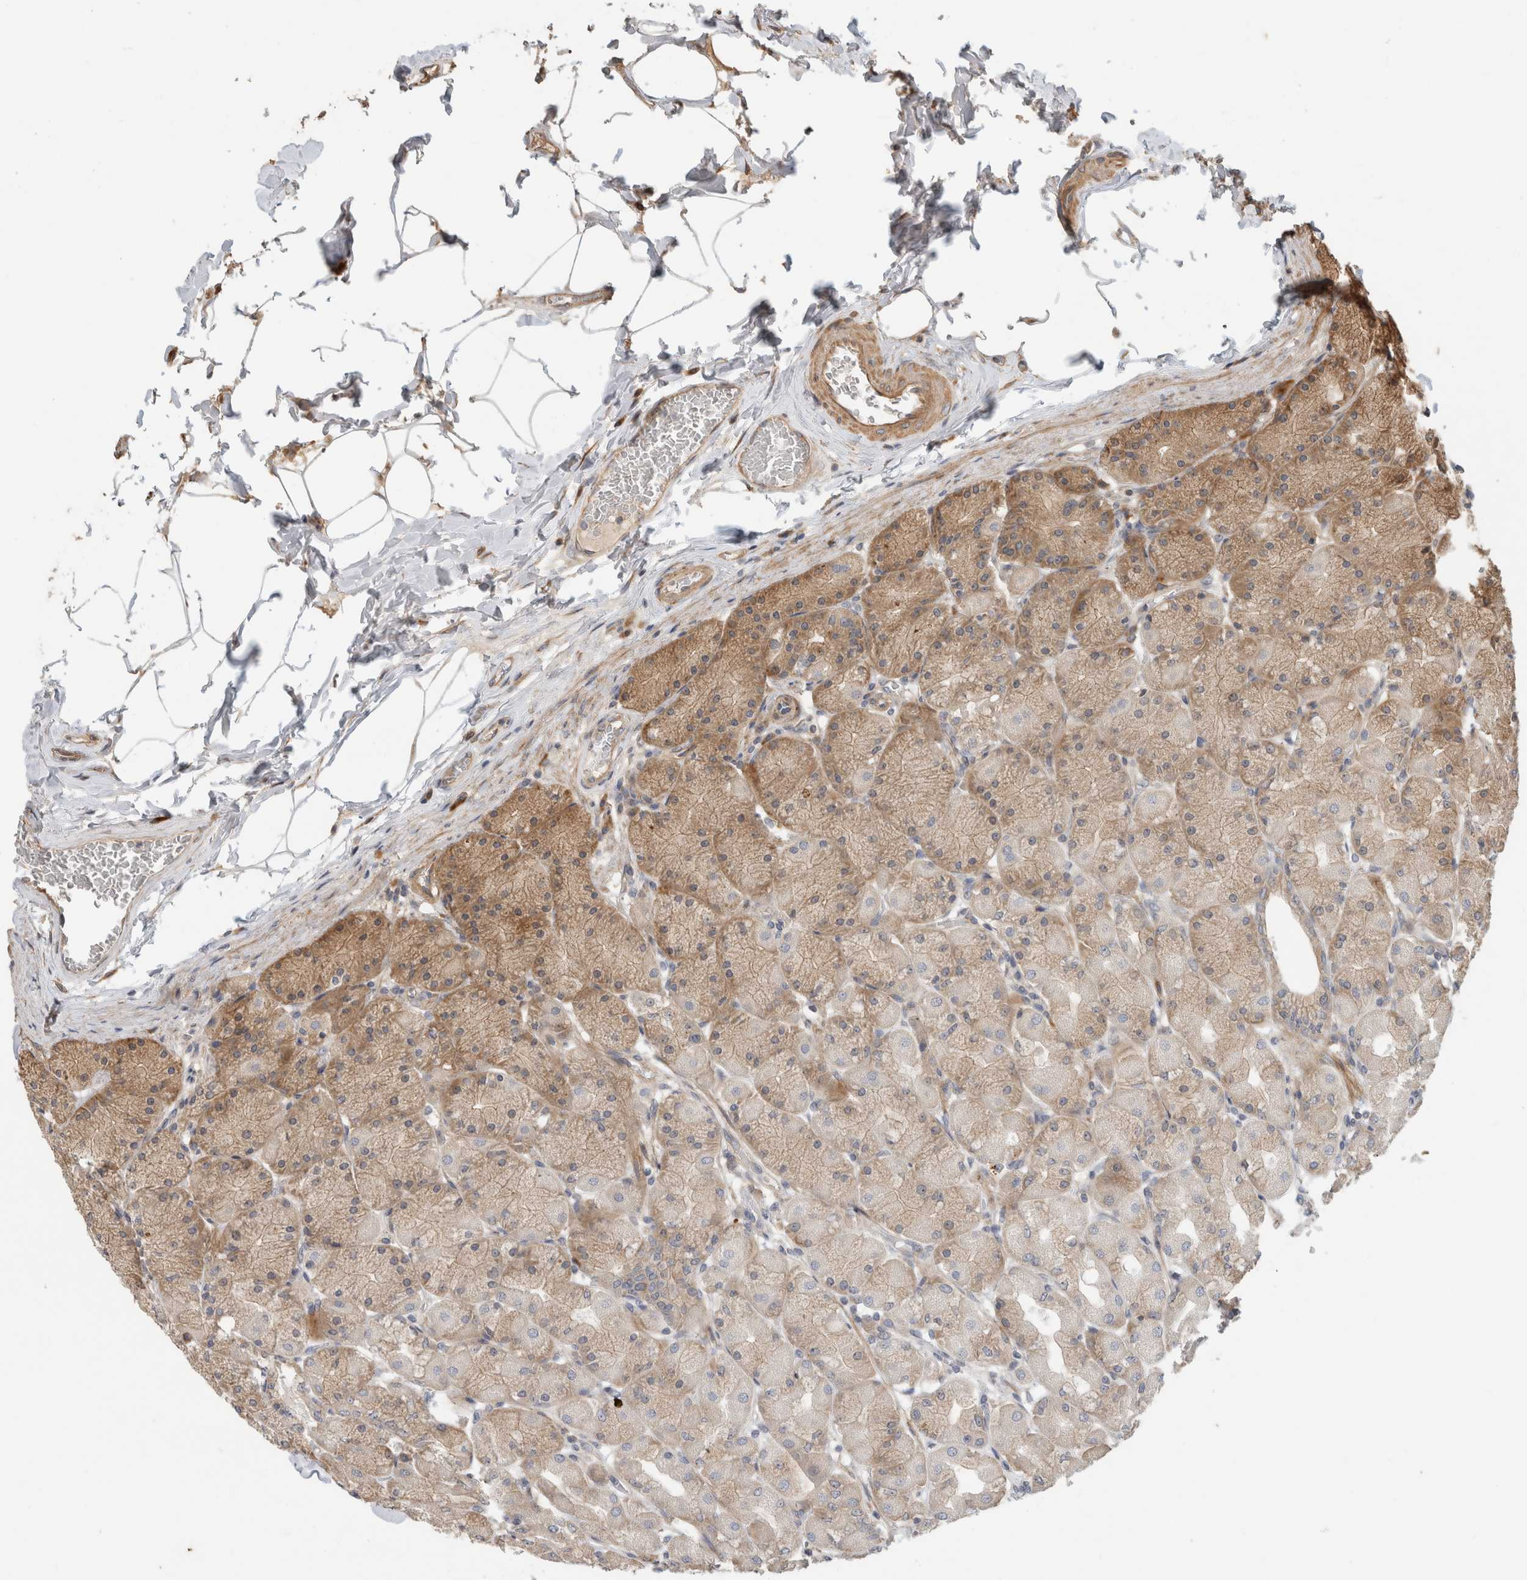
{"staining": {"intensity": "strong", "quantity": "25%-75%", "location": "cytoplasmic/membranous"}, "tissue": "stomach", "cell_type": "Glandular cells", "image_type": "normal", "snomed": [{"axis": "morphology", "description": "Normal tissue, NOS"}, {"axis": "topography", "description": "Stomach, upper"}], "caption": "Immunohistochemical staining of benign human stomach displays 25%-75% levels of strong cytoplasmic/membranous protein positivity in about 25%-75% of glandular cells.", "gene": "PCDHB15", "patient": {"sex": "female", "age": 56}}